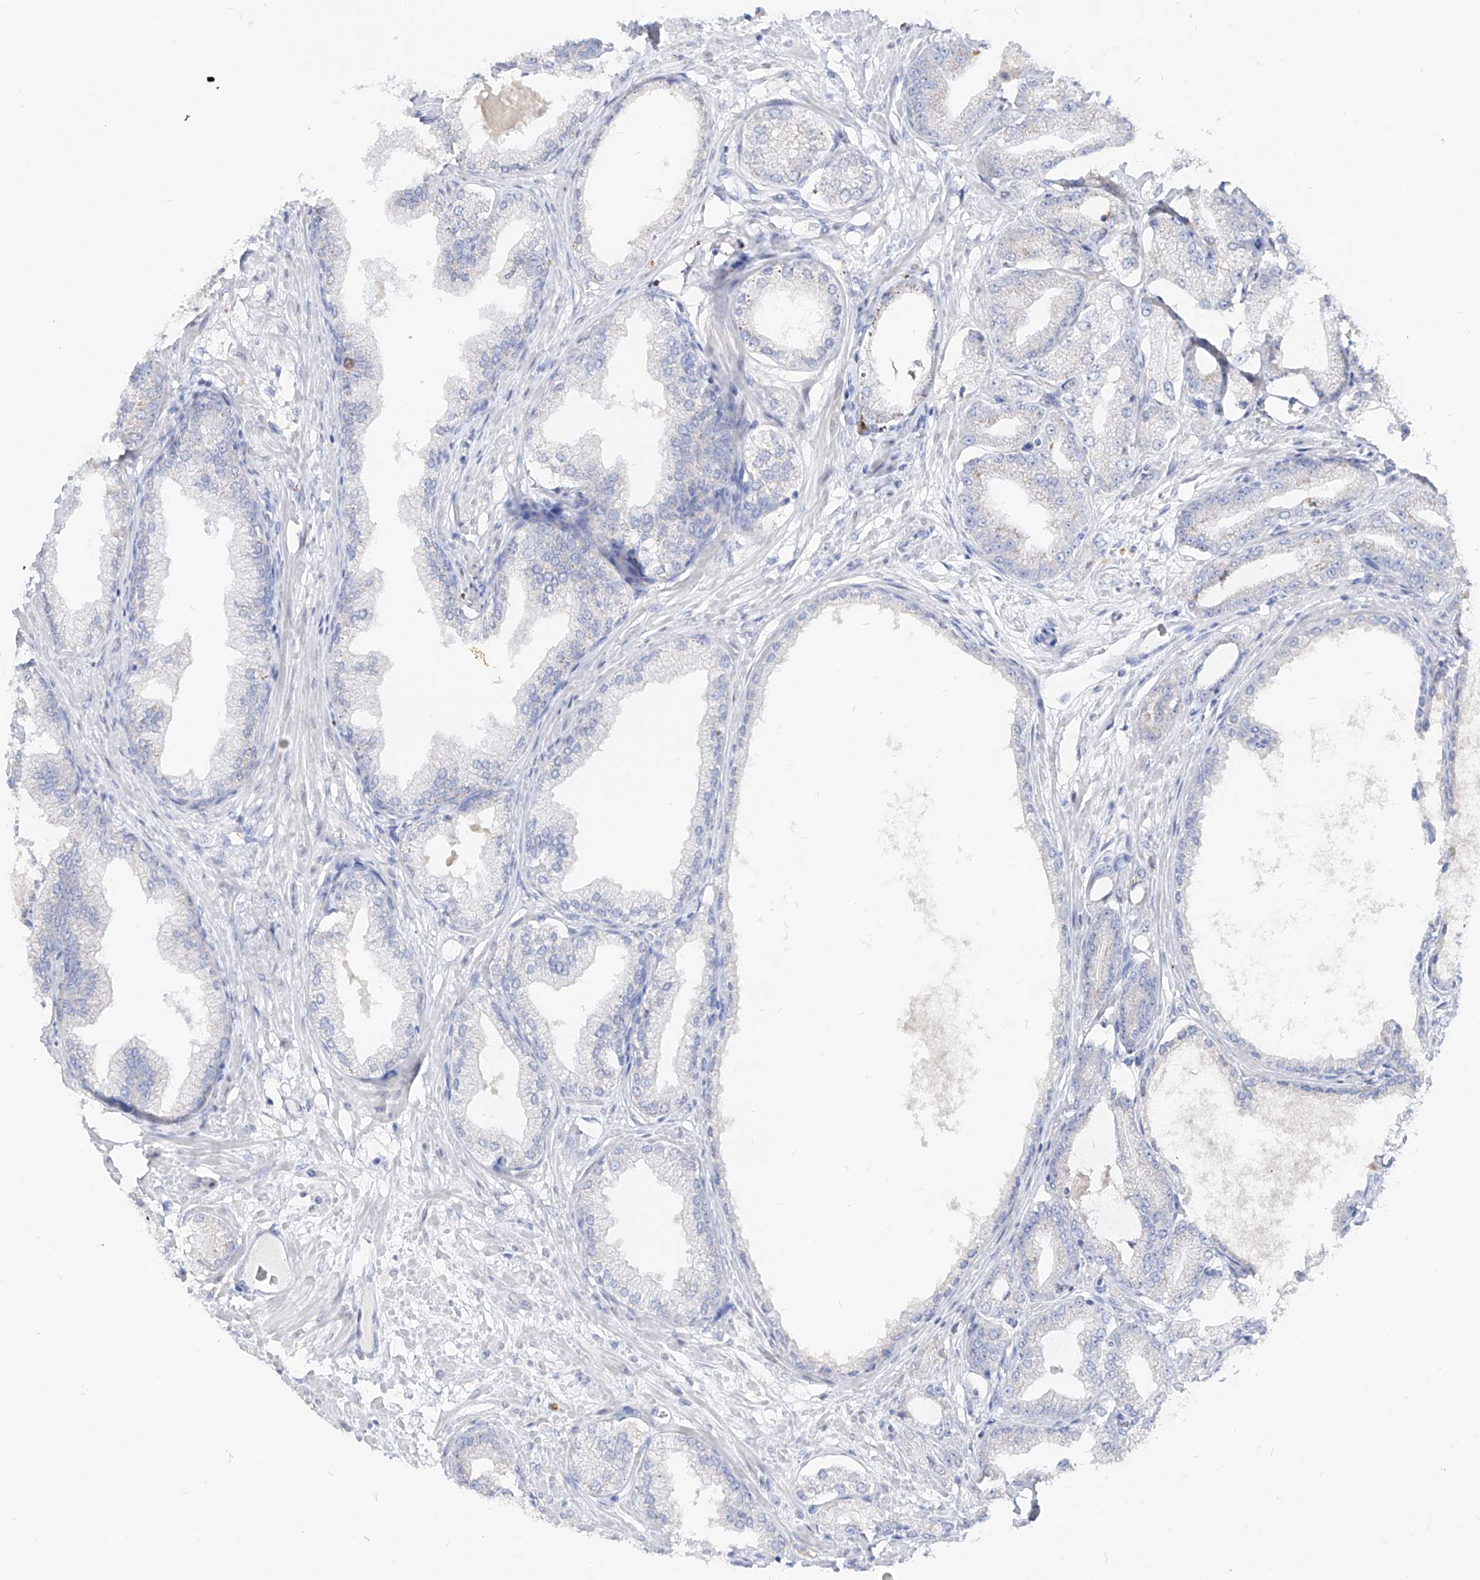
{"staining": {"intensity": "negative", "quantity": "none", "location": "none"}, "tissue": "prostate cancer", "cell_type": "Tumor cells", "image_type": "cancer", "snomed": [{"axis": "morphology", "description": "Adenocarcinoma, Low grade"}, {"axis": "topography", "description": "Prostate"}], "caption": "This is an immunohistochemistry photomicrograph of prostate cancer. There is no expression in tumor cells.", "gene": "RBFOX3", "patient": {"sex": "male", "age": 63}}